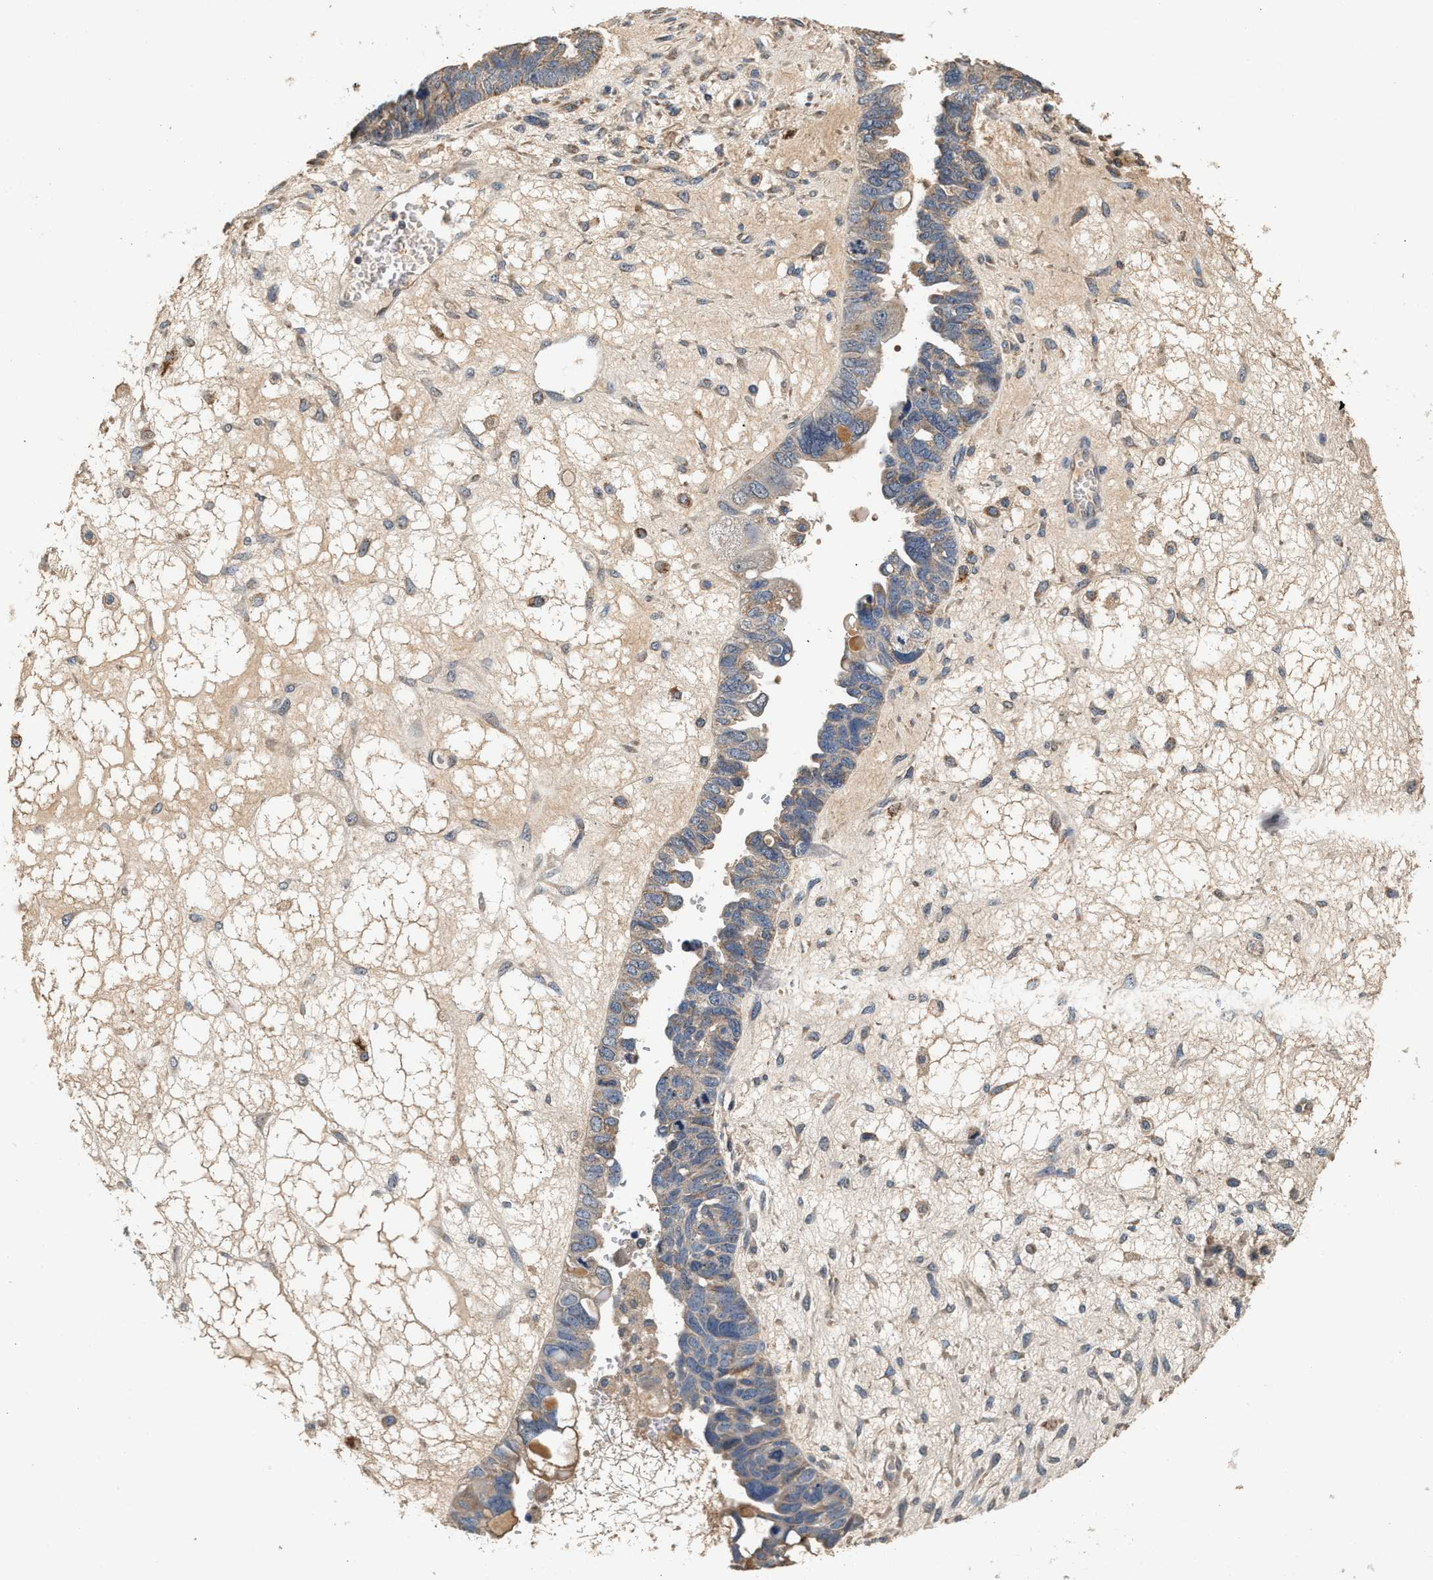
{"staining": {"intensity": "weak", "quantity": "25%-75%", "location": "cytoplasmic/membranous"}, "tissue": "ovarian cancer", "cell_type": "Tumor cells", "image_type": "cancer", "snomed": [{"axis": "morphology", "description": "Cystadenocarcinoma, serous, NOS"}, {"axis": "topography", "description": "Ovary"}], "caption": "Ovarian serous cystadenocarcinoma was stained to show a protein in brown. There is low levels of weak cytoplasmic/membranous staining in approximately 25%-75% of tumor cells.", "gene": "PTGR3", "patient": {"sex": "female", "age": 79}}